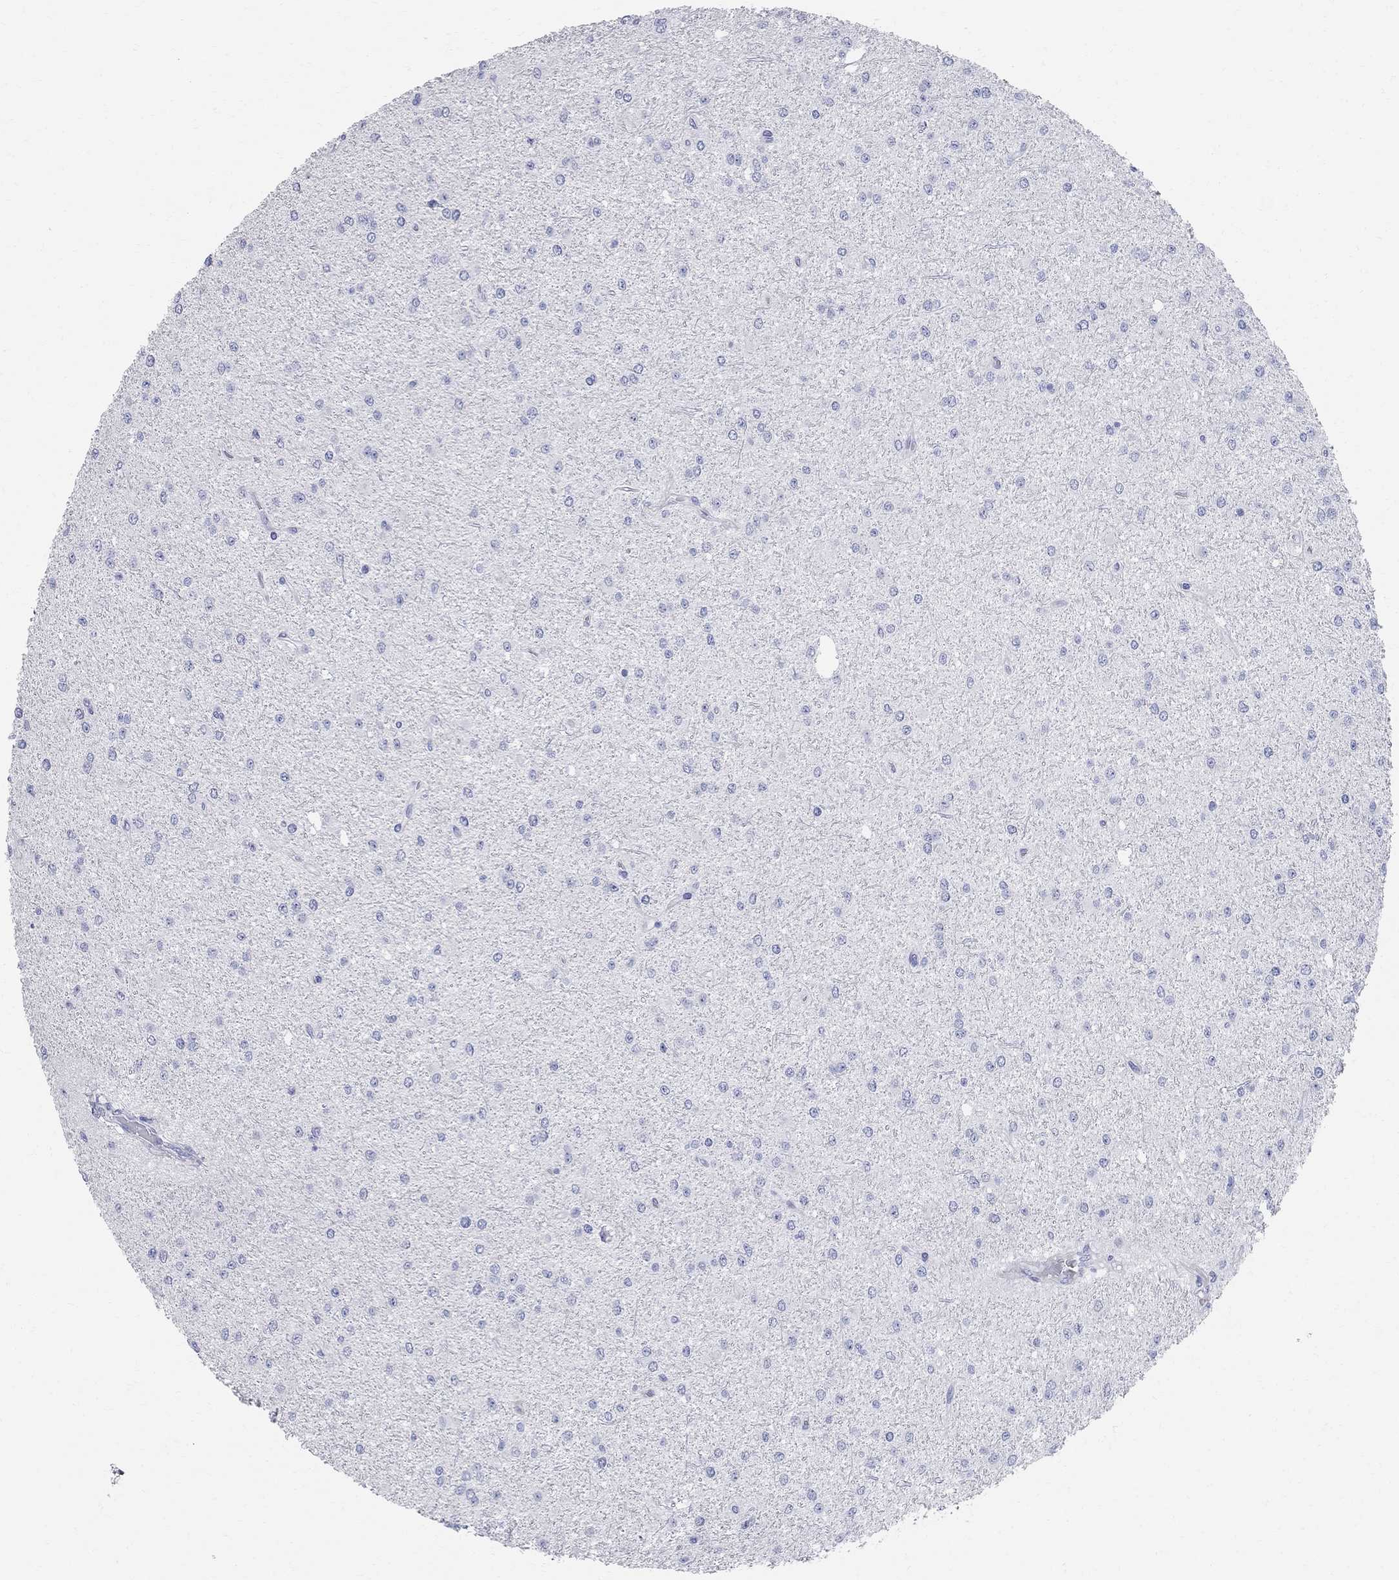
{"staining": {"intensity": "negative", "quantity": "none", "location": "none"}, "tissue": "glioma", "cell_type": "Tumor cells", "image_type": "cancer", "snomed": [{"axis": "morphology", "description": "Glioma, malignant, Low grade"}, {"axis": "topography", "description": "Brain"}], "caption": "Immunohistochemistry (IHC) of human glioma demonstrates no positivity in tumor cells.", "gene": "AOX1", "patient": {"sex": "male", "age": 27}}